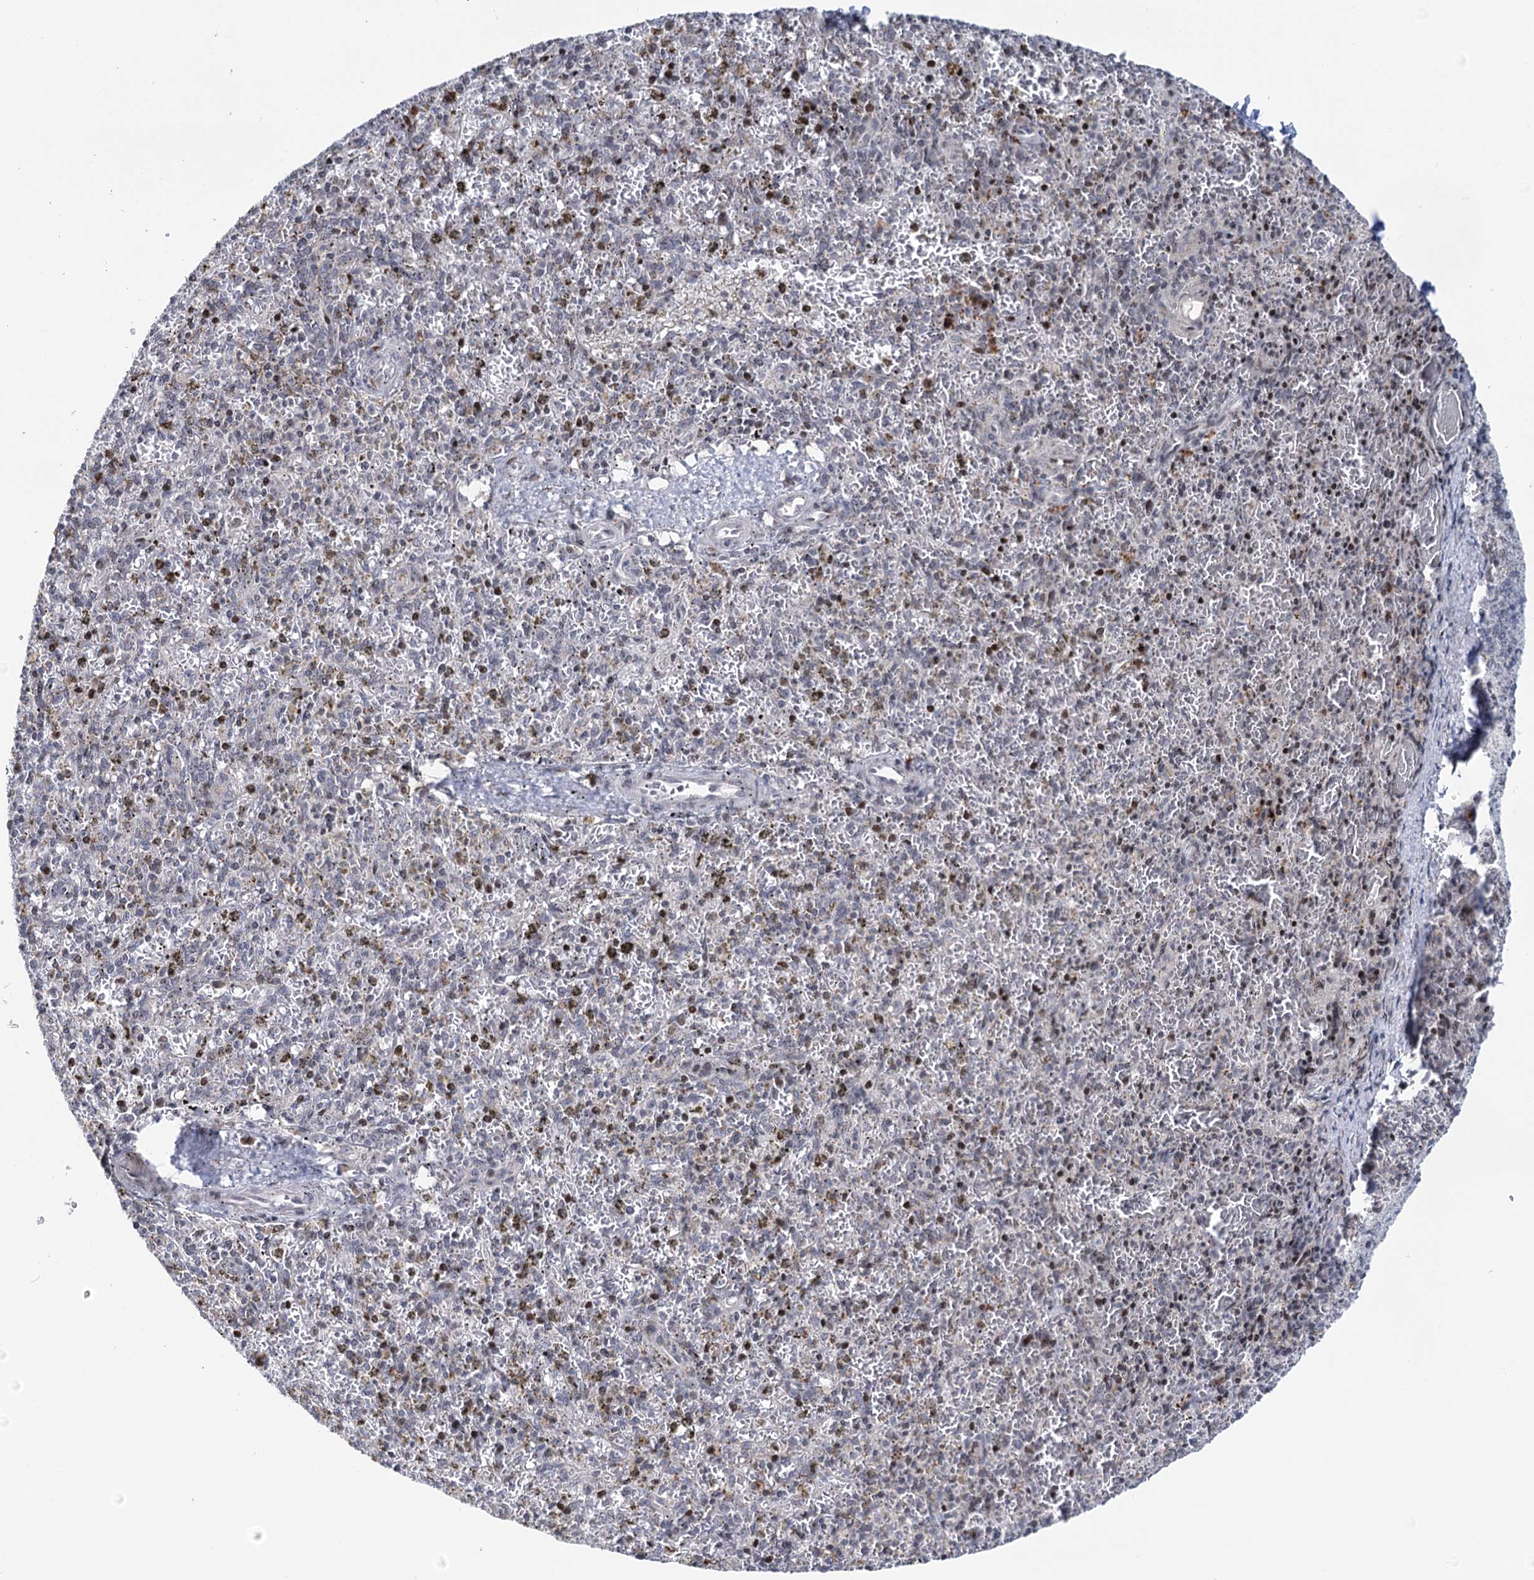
{"staining": {"intensity": "moderate", "quantity": "<25%", "location": "nuclear"}, "tissue": "spleen", "cell_type": "Cells in red pulp", "image_type": "normal", "snomed": [{"axis": "morphology", "description": "Normal tissue, NOS"}, {"axis": "topography", "description": "Spleen"}], "caption": "High-power microscopy captured an immunohistochemistry image of normal spleen, revealing moderate nuclear expression in approximately <25% of cells in red pulp.", "gene": "PTGR1", "patient": {"sex": "male", "age": 72}}